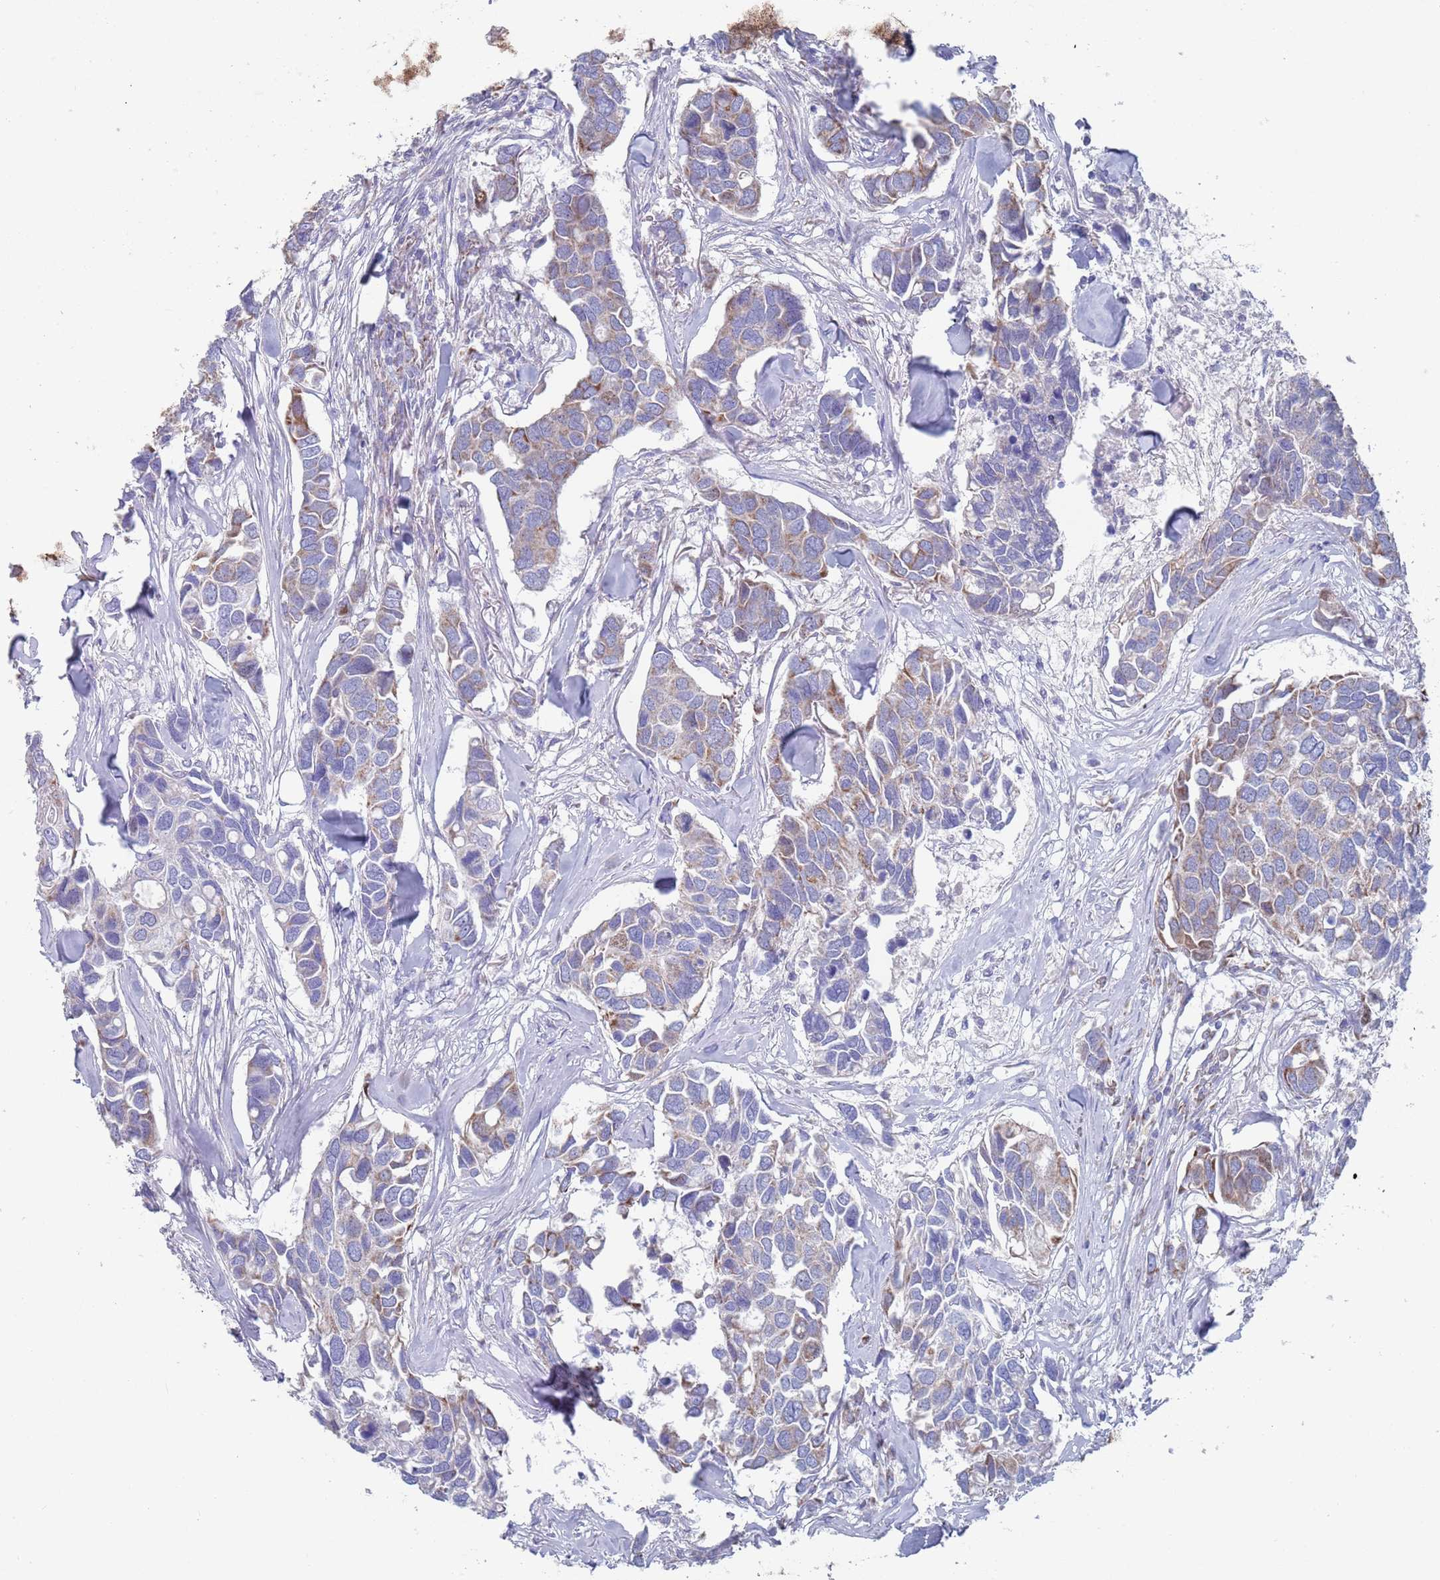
{"staining": {"intensity": "weak", "quantity": "<25%", "location": "cytoplasmic/membranous"}, "tissue": "breast cancer", "cell_type": "Tumor cells", "image_type": "cancer", "snomed": [{"axis": "morphology", "description": "Duct carcinoma"}, {"axis": "topography", "description": "Breast"}], "caption": "High magnification brightfield microscopy of breast cancer (infiltrating ductal carcinoma) stained with DAB (brown) and counterstained with hematoxylin (blue): tumor cells show no significant expression.", "gene": "MRPL22", "patient": {"sex": "female", "age": 83}}